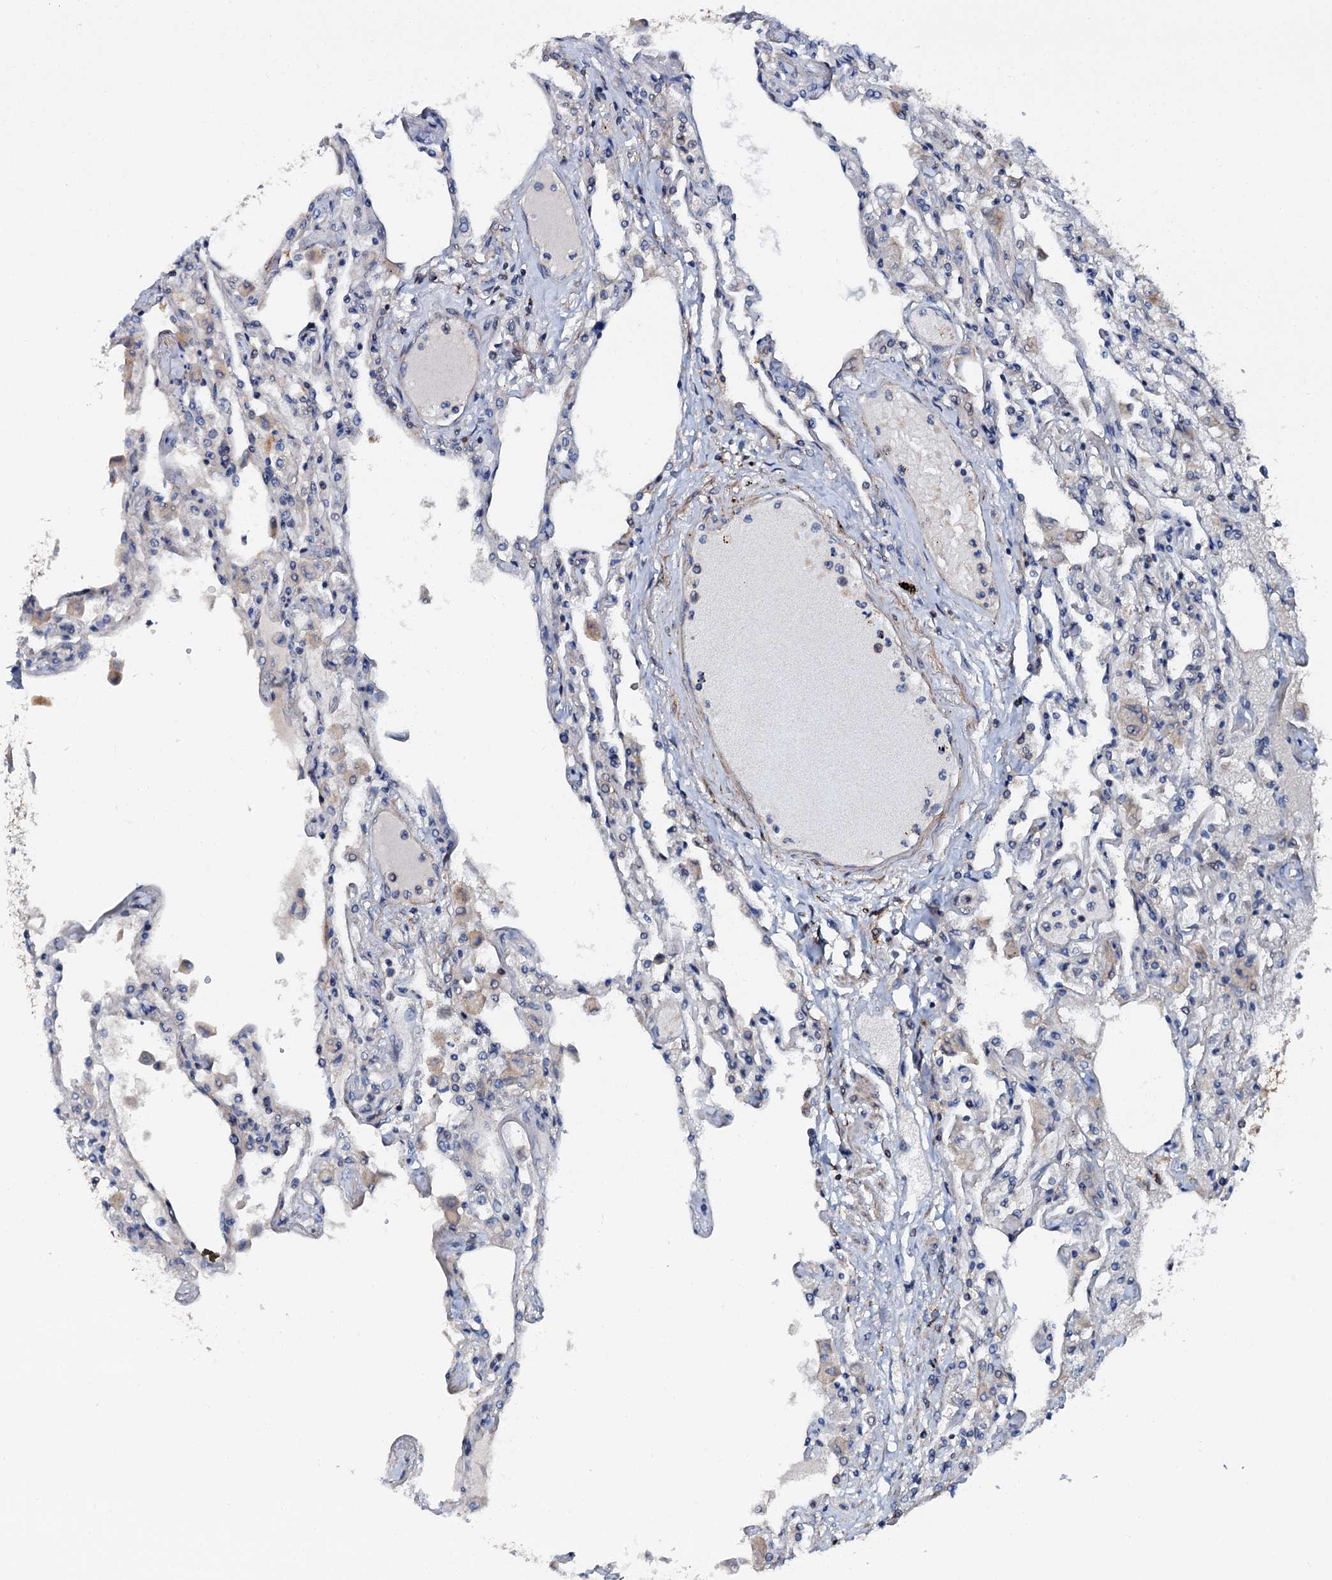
{"staining": {"intensity": "weak", "quantity": "<25%", "location": "cytoplasmic/membranous"}, "tissue": "lung", "cell_type": "Alveolar cells", "image_type": "normal", "snomed": [{"axis": "morphology", "description": "Normal tissue, NOS"}, {"axis": "topography", "description": "Bronchus"}, {"axis": "topography", "description": "Lung"}], "caption": "DAB (3,3'-diaminobenzidine) immunohistochemical staining of normal lung shows no significant expression in alveolar cells.", "gene": "GFOD2", "patient": {"sex": "female", "age": 49}}